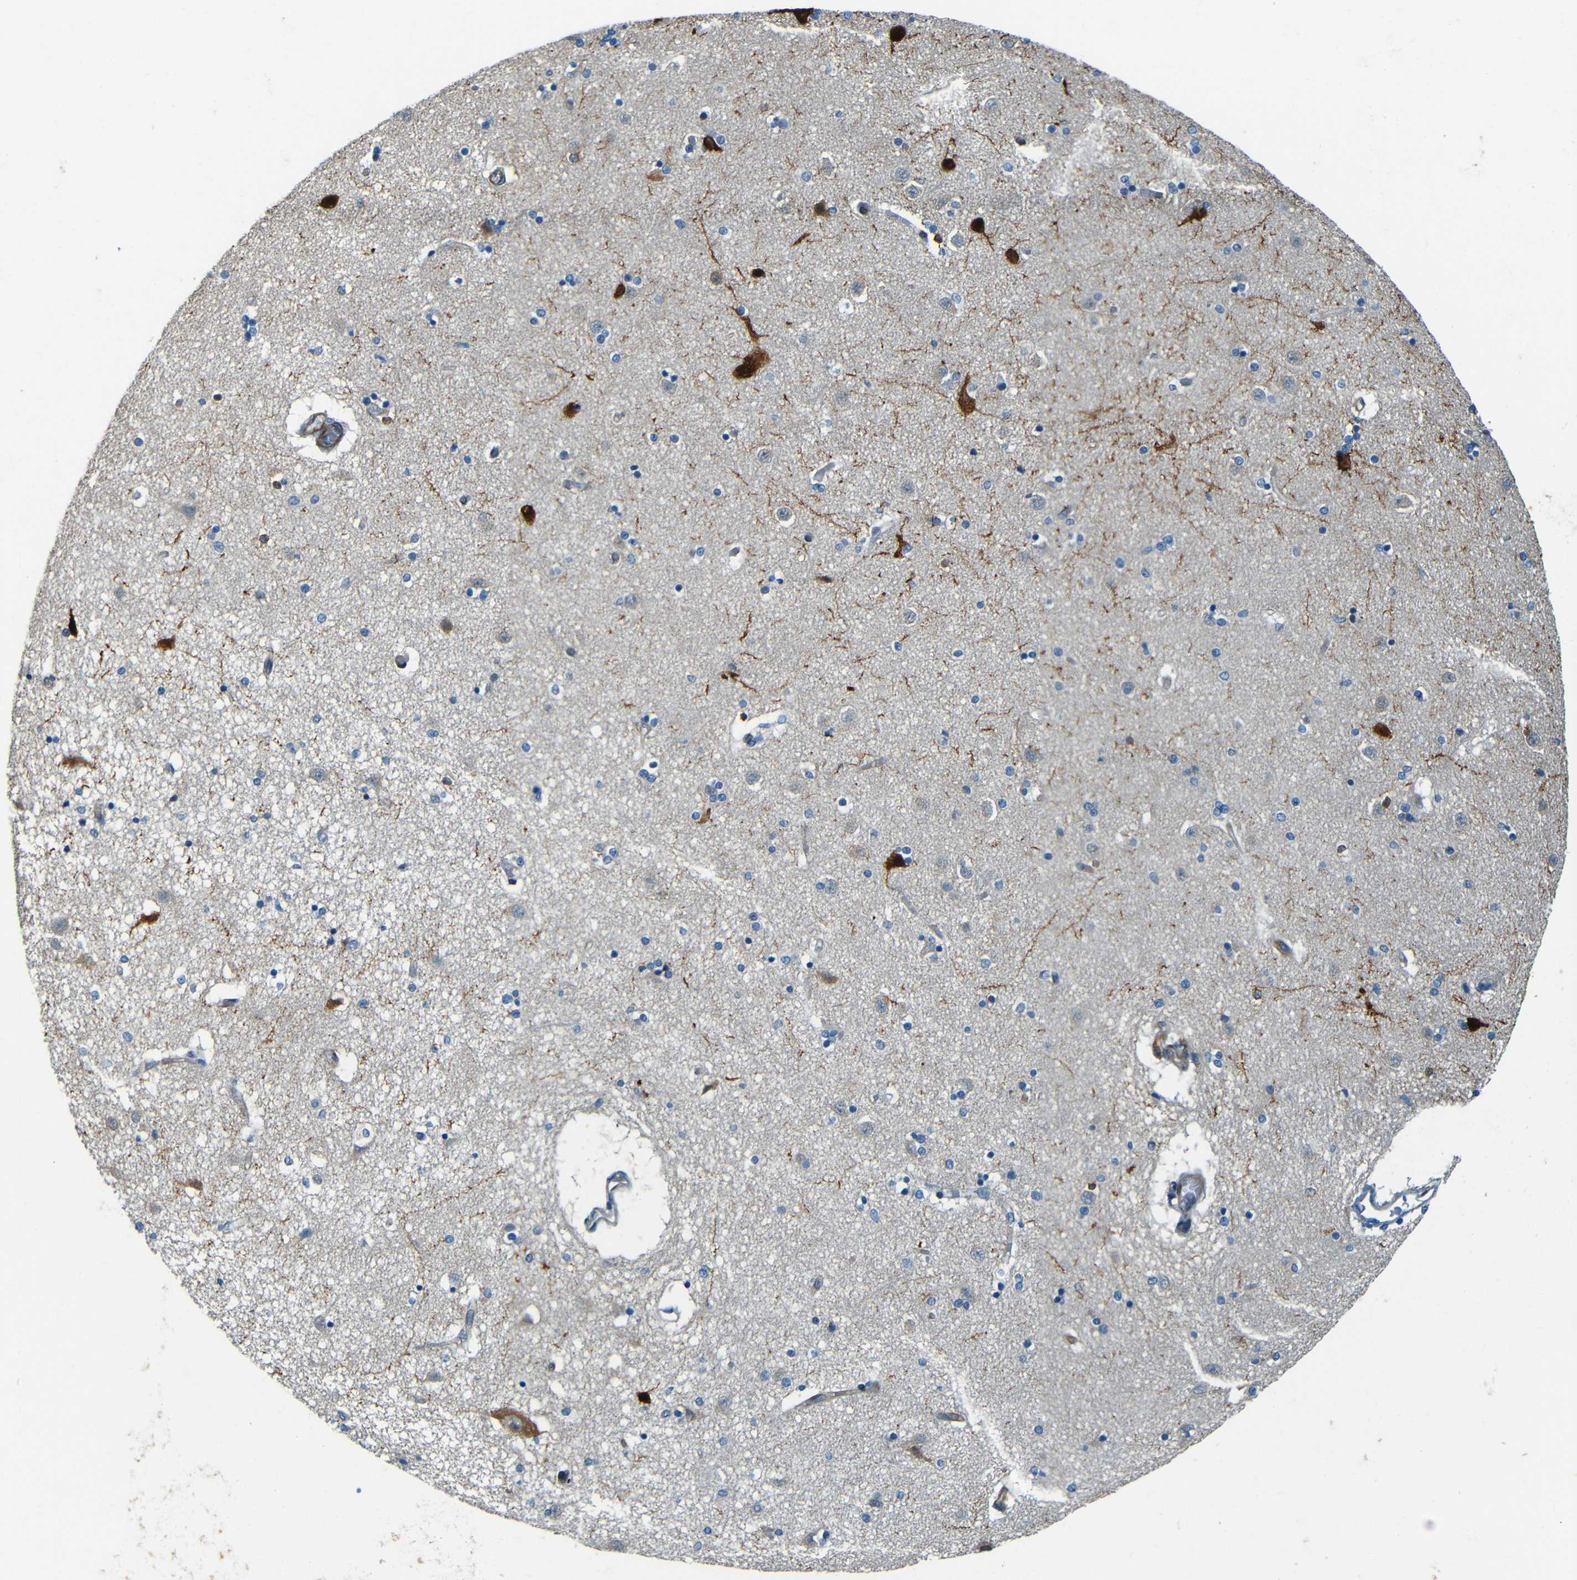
{"staining": {"intensity": "negative", "quantity": "none", "location": "none"}, "tissue": "caudate", "cell_type": "Glial cells", "image_type": "normal", "snomed": [{"axis": "morphology", "description": "Normal tissue, NOS"}, {"axis": "topography", "description": "Lateral ventricle wall"}], "caption": "IHC of unremarkable human caudate shows no staining in glial cells. Brightfield microscopy of IHC stained with DAB (brown) and hematoxylin (blue), captured at high magnification.", "gene": "MAP2", "patient": {"sex": "female", "age": 54}}